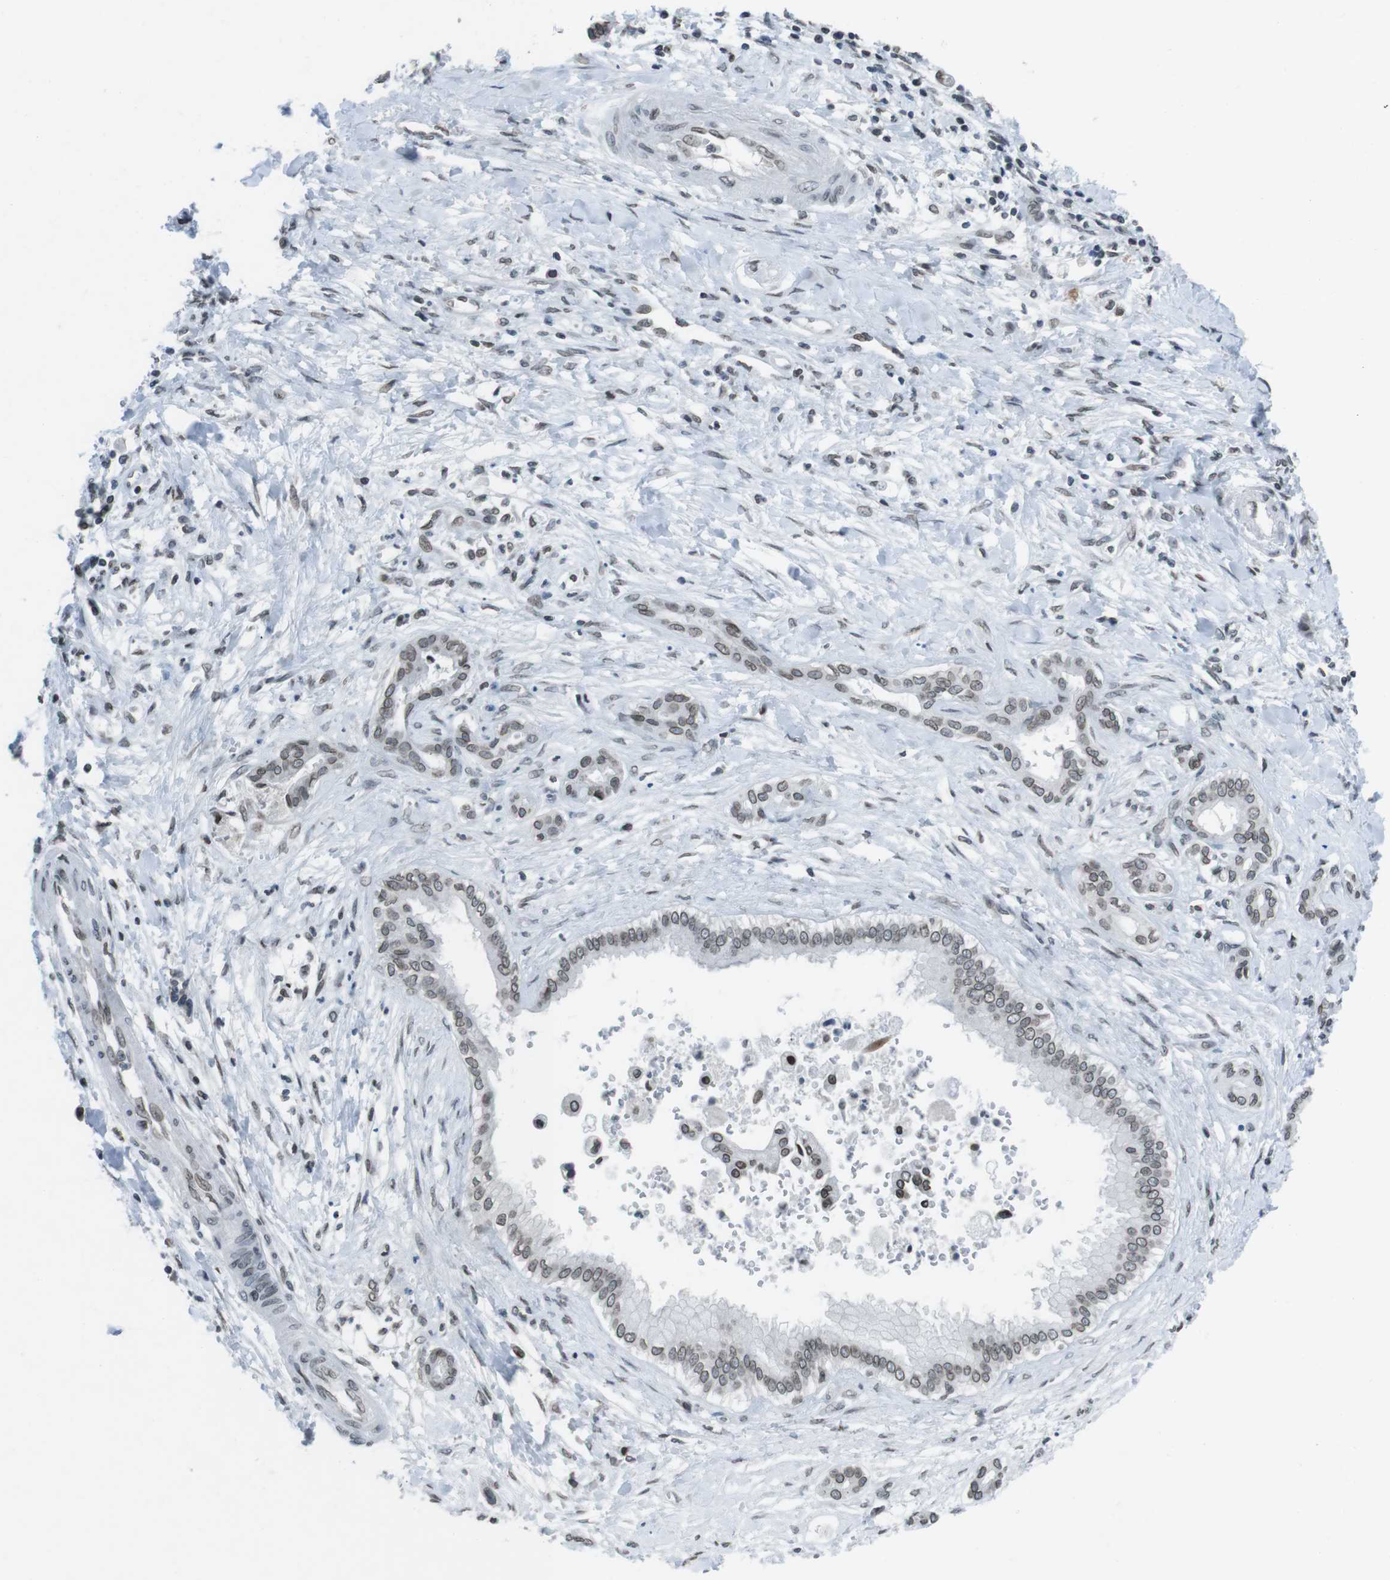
{"staining": {"intensity": "moderate", "quantity": ">75%", "location": "cytoplasmic/membranous,nuclear"}, "tissue": "pancreatic cancer", "cell_type": "Tumor cells", "image_type": "cancer", "snomed": [{"axis": "morphology", "description": "Adenocarcinoma, NOS"}, {"axis": "topography", "description": "Pancreas"}], "caption": "Protein expression analysis of human pancreatic cancer reveals moderate cytoplasmic/membranous and nuclear expression in approximately >75% of tumor cells. The protein is stained brown, and the nuclei are stained in blue (DAB (3,3'-diaminobenzidine) IHC with brightfield microscopy, high magnification).", "gene": "MAD1L1", "patient": {"sex": "male", "age": 56}}